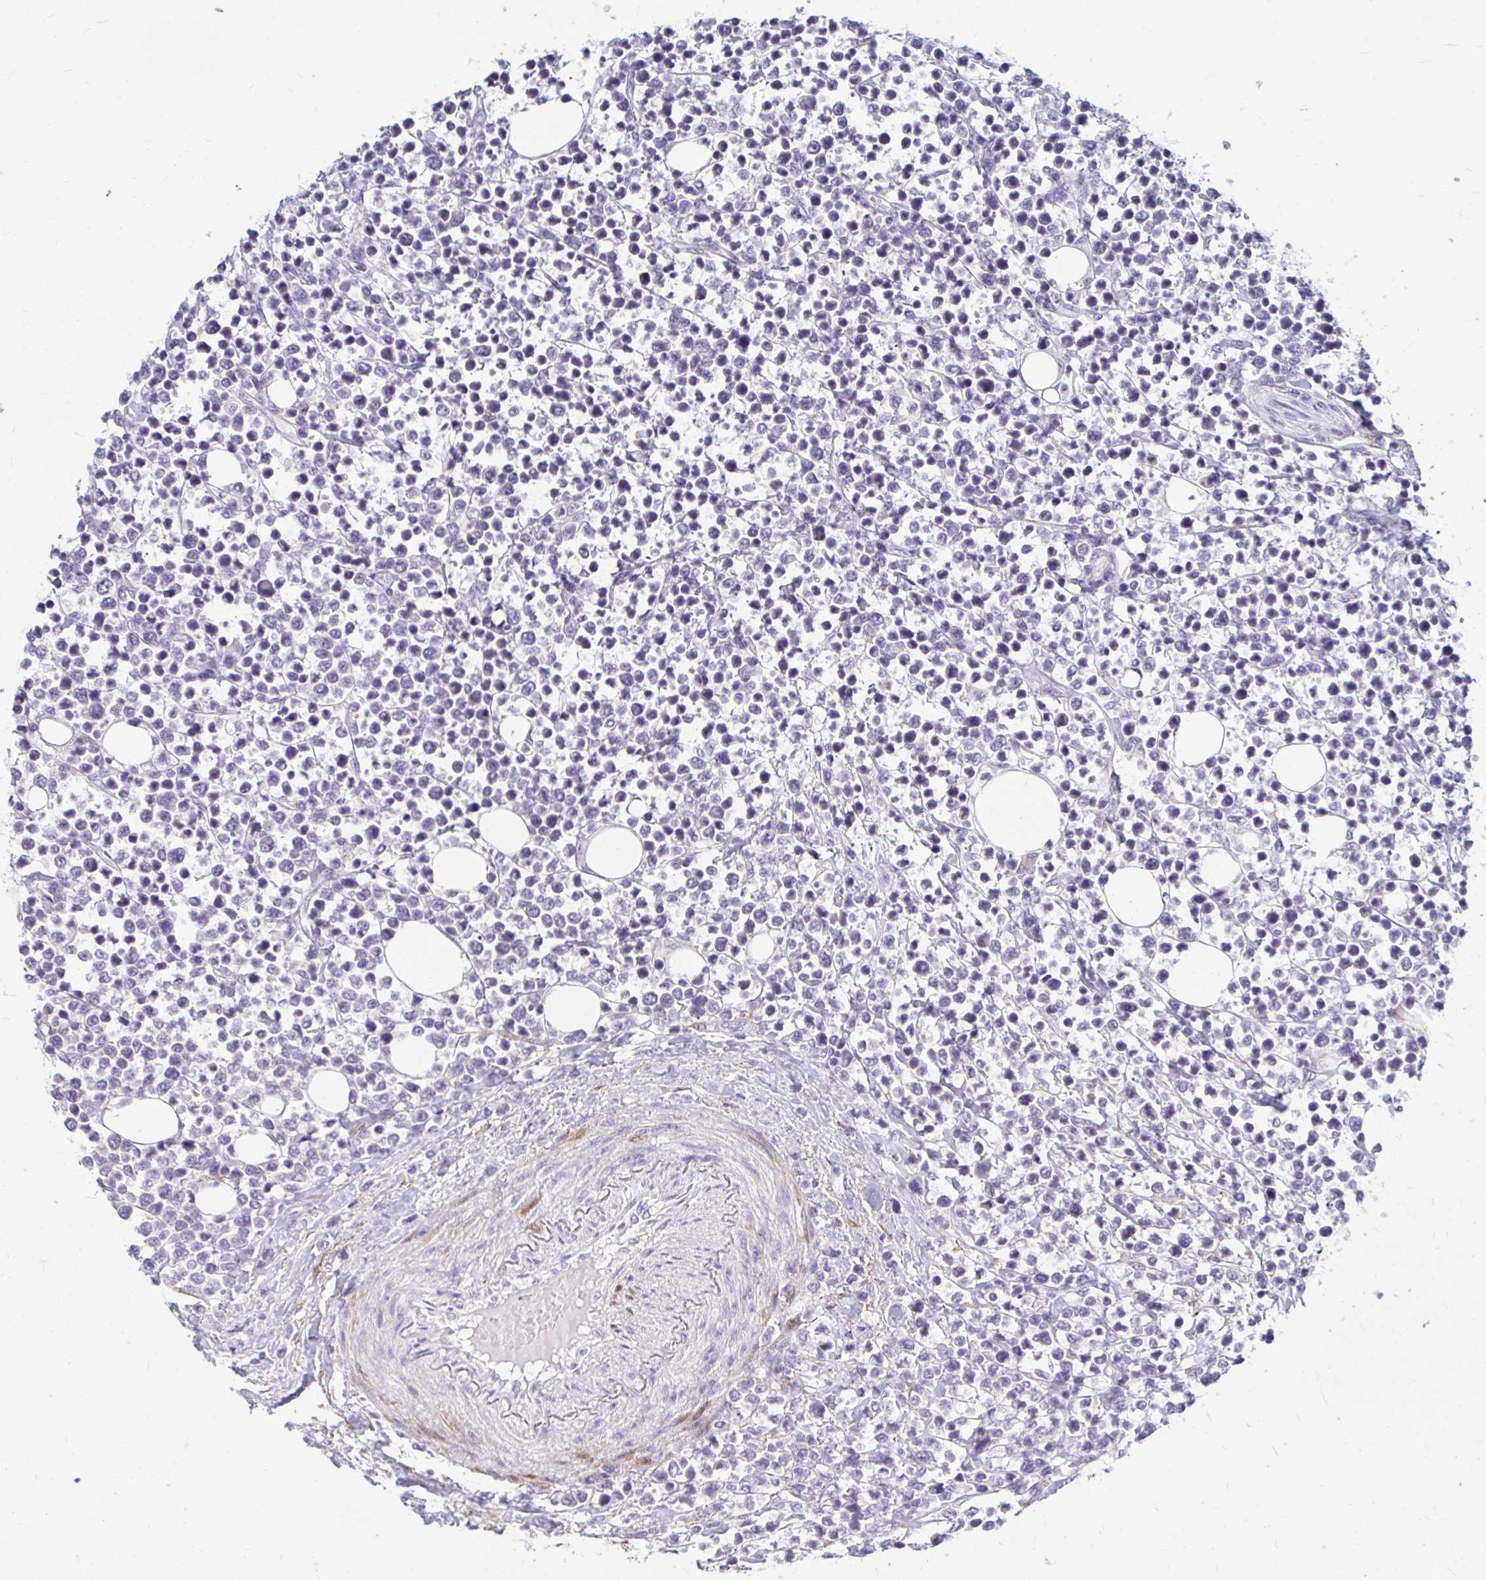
{"staining": {"intensity": "negative", "quantity": "none", "location": "none"}, "tissue": "lymphoma", "cell_type": "Tumor cells", "image_type": "cancer", "snomed": [{"axis": "morphology", "description": "Malignant lymphoma, non-Hodgkin's type, Low grade"}, {"axis": "topography", "description": "Lymph node"}], "caption": "There is no significant positivity in tumor cells of lymphoma.", "gene": "ADH1A", "patient": {"sex": "male", "age": 60}}